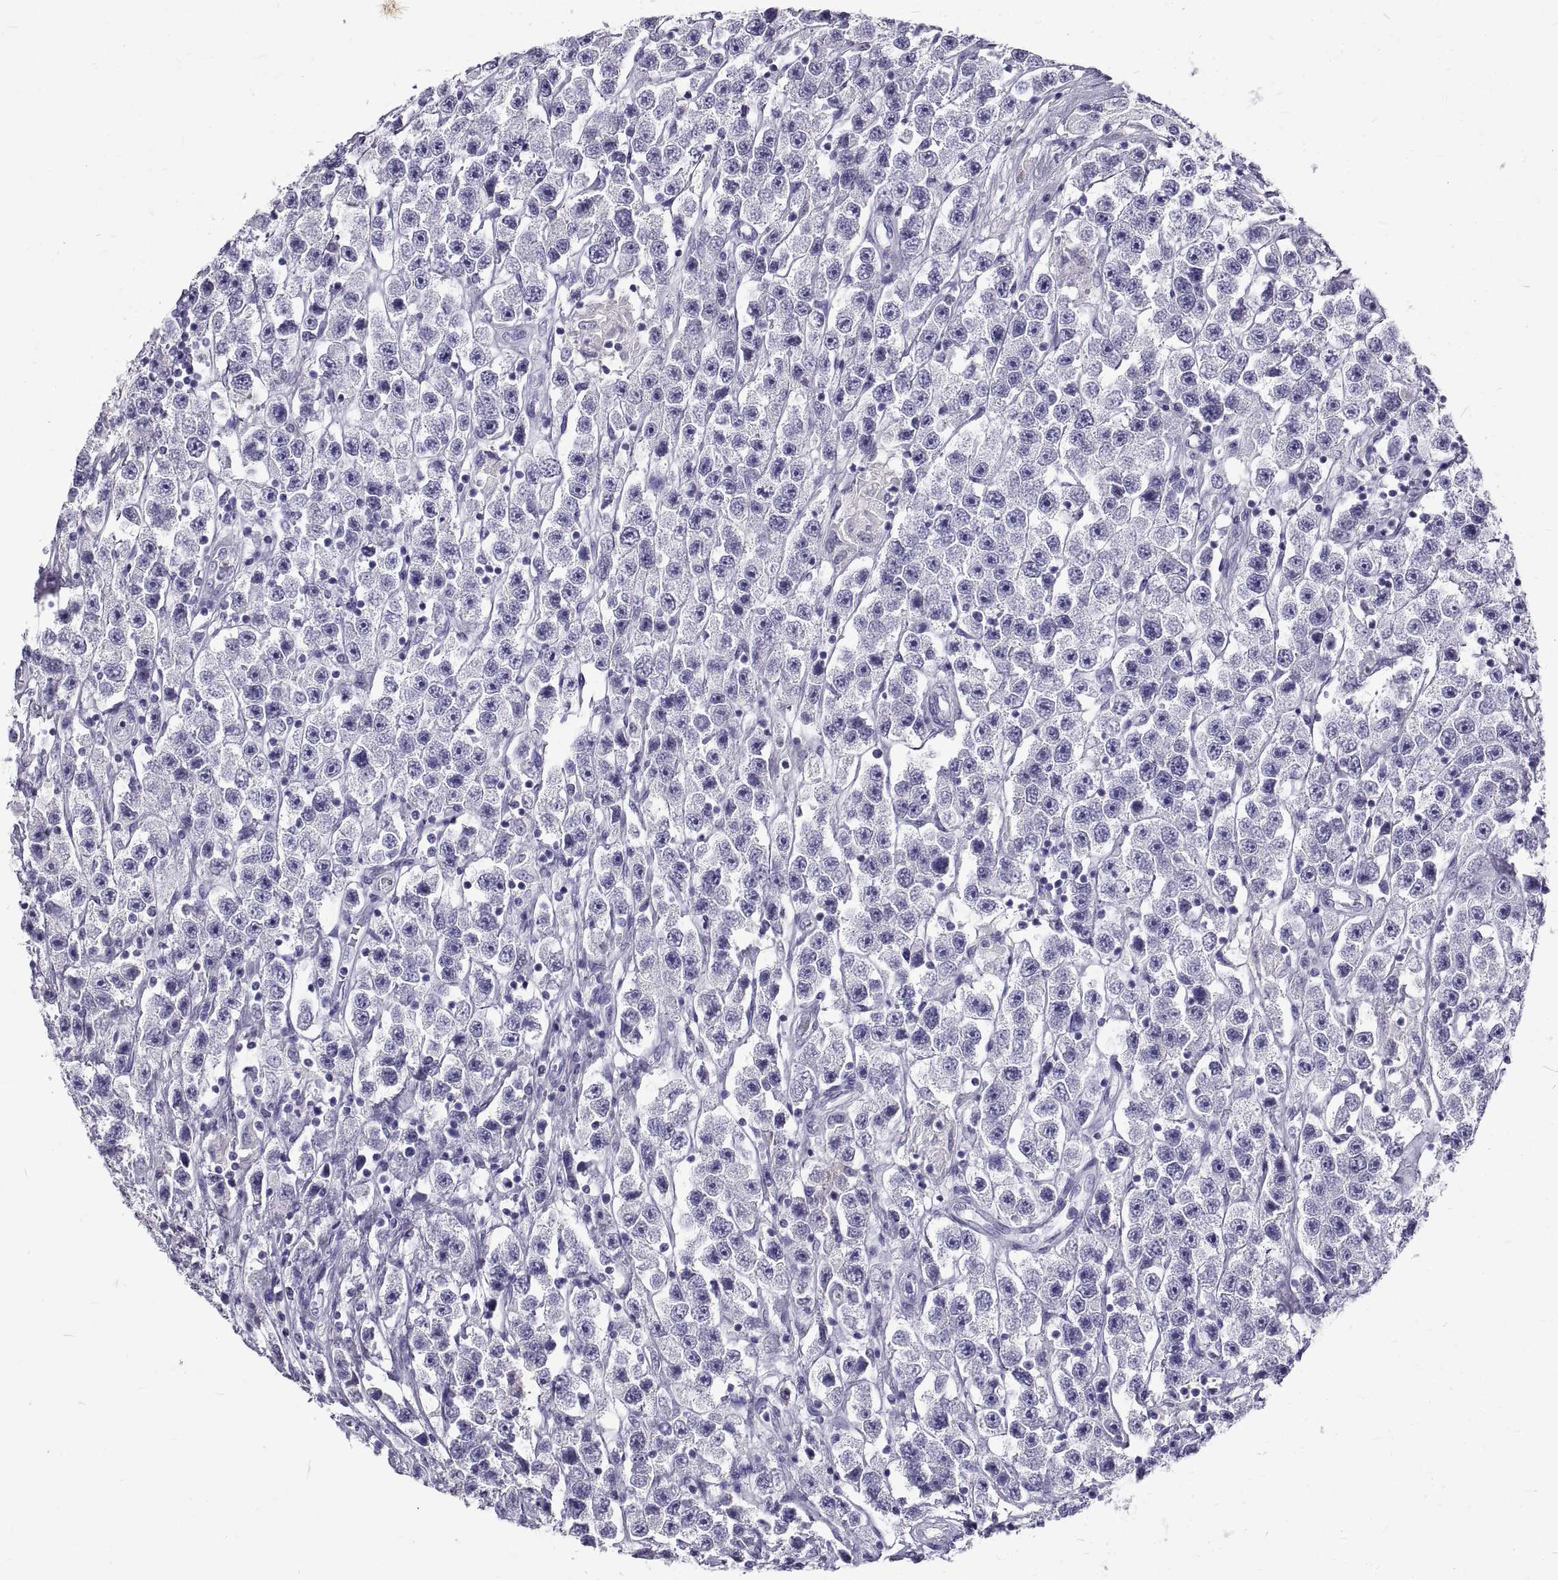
{"staining": {"intensity": "negative", "quantity": "none", "location": "none"}, "tissue": "testis cancer", "cell_type": "Tumor cells", "image_type": "cancer", "snomed": [{"axis": "morphology", "description": "Seminoma, NOS"}, {"axis": "topography", "description": "Testis"}], "caption": "Protein analysis of seminoma (testis) displays no significant staining in tumor cells.", "gene": "GNG12", "patient": {"sex": "male", "age": 45}}